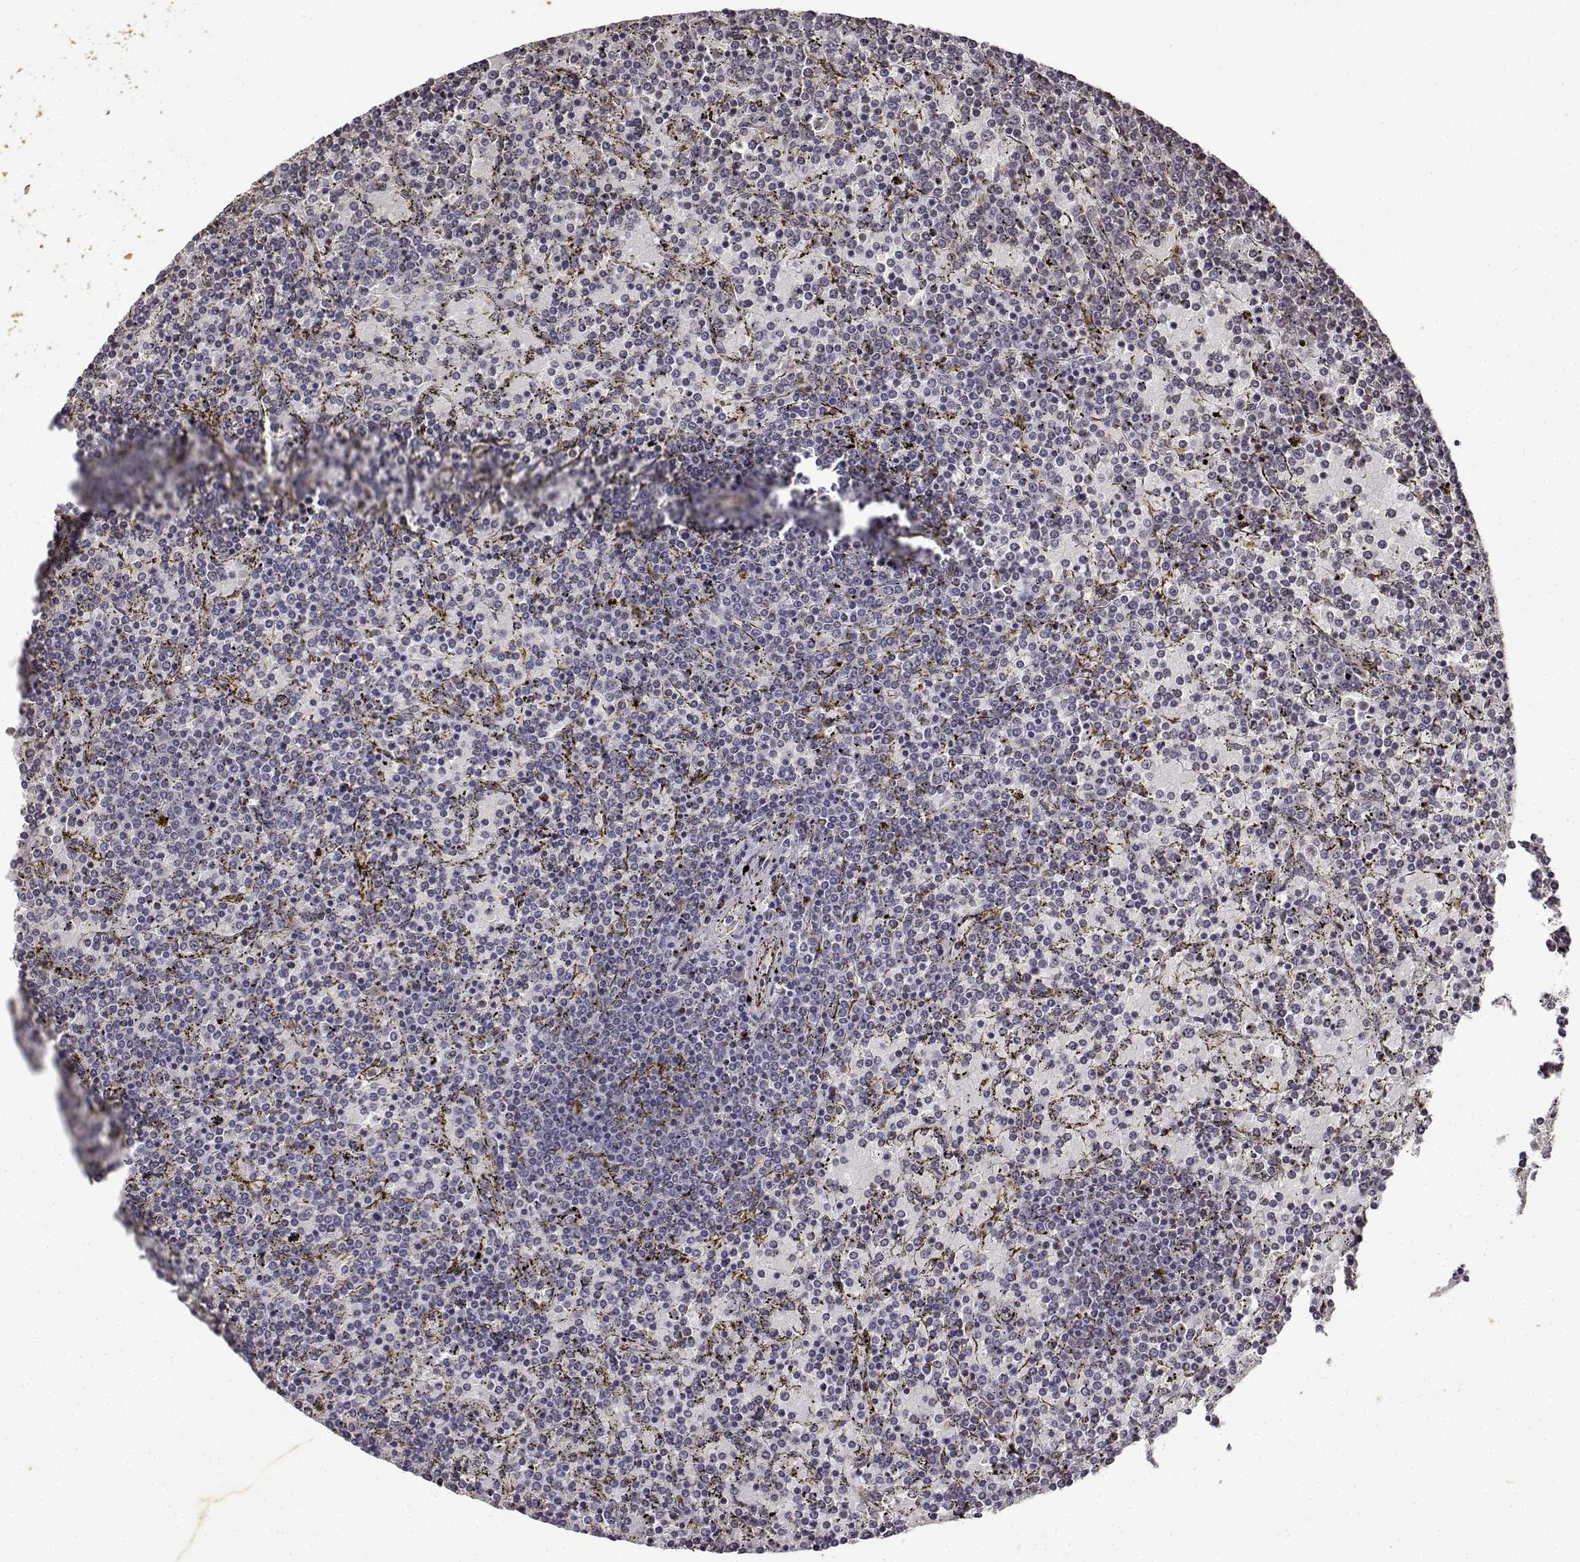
{"staining": {"intensity": "negative", "quantity": "none", "location": "none"}, "tissue": "lymphoma", "cell_type": "Tumor cells", "image_type": "cancer", "snomed": [{"axis": "morphology", "description": "Malignant lymphoma, non-Hodgkin's type, Low grade"}, {"axis": "topography", "description": "Spleen"}], "caption": "An image of lymphoma stained for a protein exhibits no brown staining in tumor cells.", "gene": "BDNF", "patient": {"sex": "female", "age": 77}}